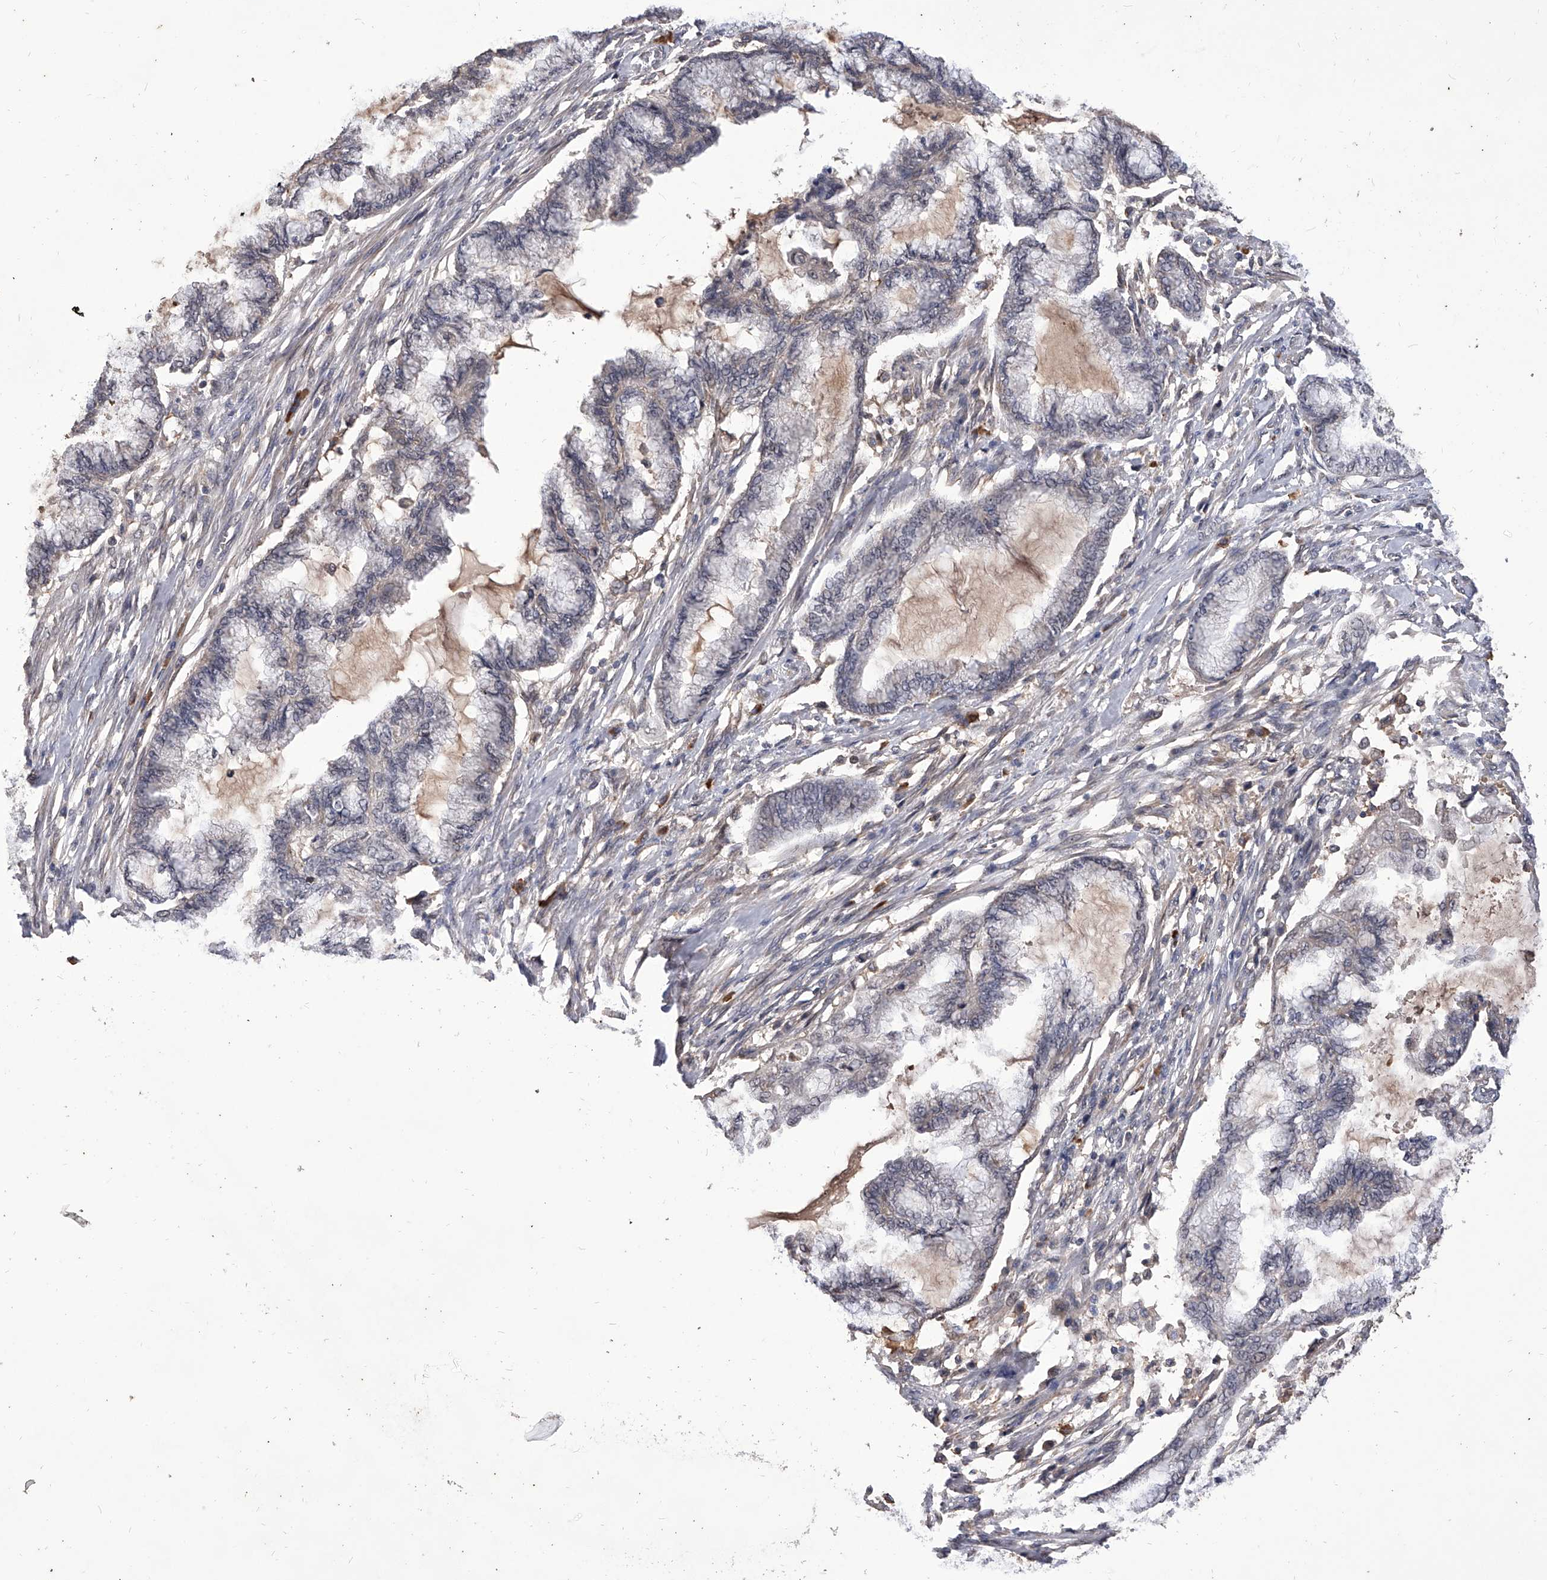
{"staining": {"intensity": "negative", "quantity": "none", "location": "none"}, "tissue": "endometrial cancer", "cell_type": "Tumor cells", "image_type": "cancer", "snomed": [{"axis": "morphology", "description": "Adenocarcinoma, NOS"}, {"axis": "topography", "description": "Endometrium"}], "caption": "The immunohistochemistry (IHC) photomicrograph has no significant staining in tumor cells of endometrial cancer tissue.", "gene": "CFAP410", "patient": {"sex": "female", "age": 86}}